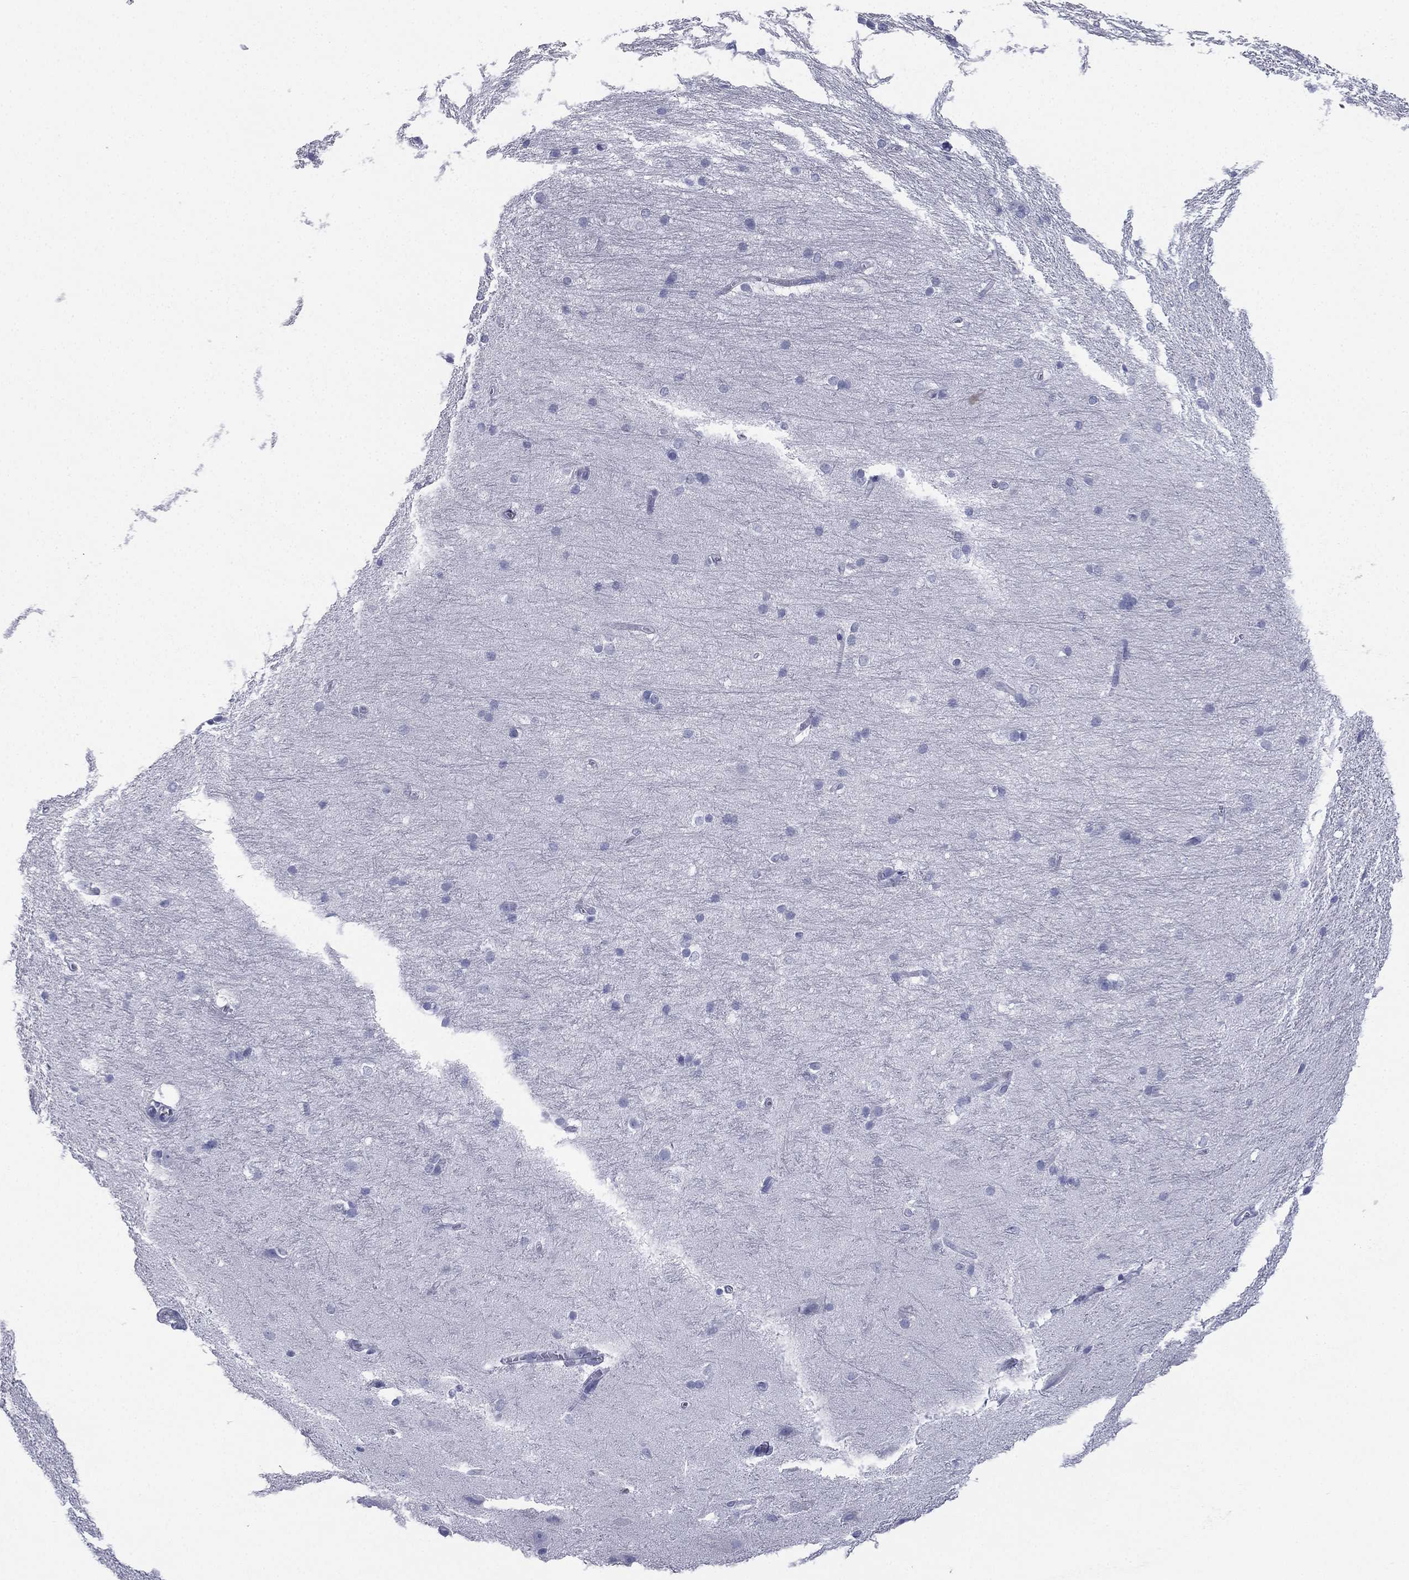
{"staining": {"intensity": "negative", "quantity": "none", "location": "none"}, "tissue": "hippocampus", "cell_type": "Glial cells", "image_type": "normal", "snomed": [{"axis": "morphology", "description": "Normal tissue, NOS"}, {"axis": "topography", "description": "Cerebral cortex"}, {"axis": "topography", "description": "Hippocampus"}], "caption": "DAB immunohistochemical staining of benign hippocampus demonstrates no significant expression in glial cells. (Brightfield microscopy of DAB IHC at high magnification).", "gene": "FCER2", "patient": {"sex": "female", "age": 19}}